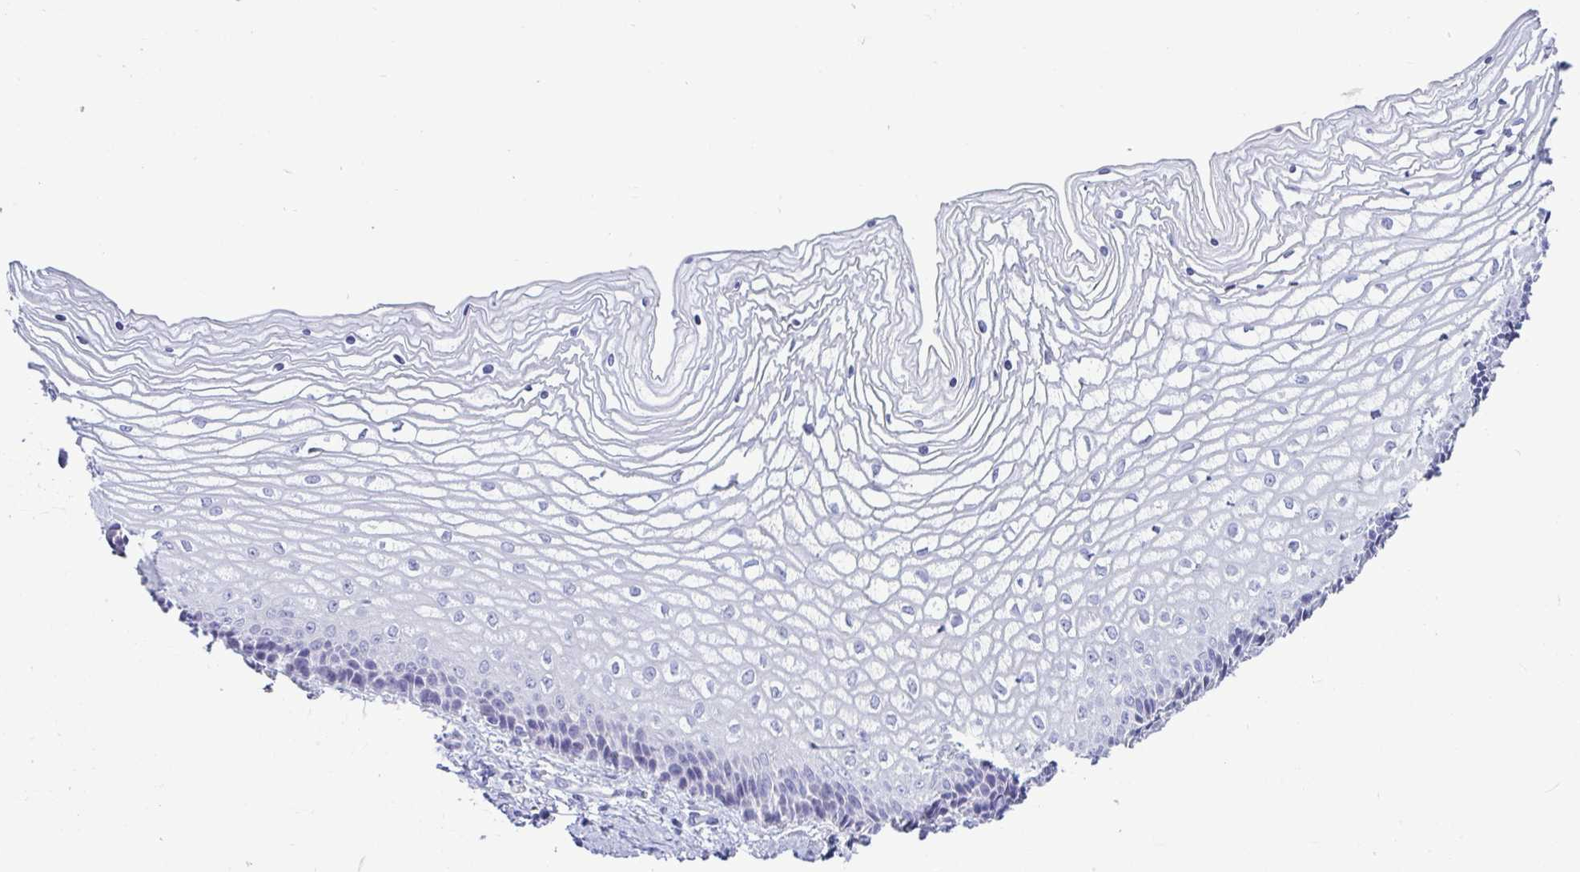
{"staining": {"intensity": "negative", "quantity": "none", "location": "none"}, "tissue": "vagina", "cell_type": "Squamous epithelial cells", "image_type": "normal", "snomed": [{"axis": "morphology", "description": "Normal tissue, NOS"}, {"axis": "topography", "description": "Vagina"}], "caption": "High magnification brightfield microscopy of benign vagina stained with DAB (3,3'-diaminobenzidine) (brown) and counterstained with hematoxylin (blue): squamous epithelial cells show no significant staining. (Brightfield microscopy of DAB immunohistochemistry (IHC) at high magnification).", "gene": "TFPI2", "patient": {"sex": "female", "age": 45}}